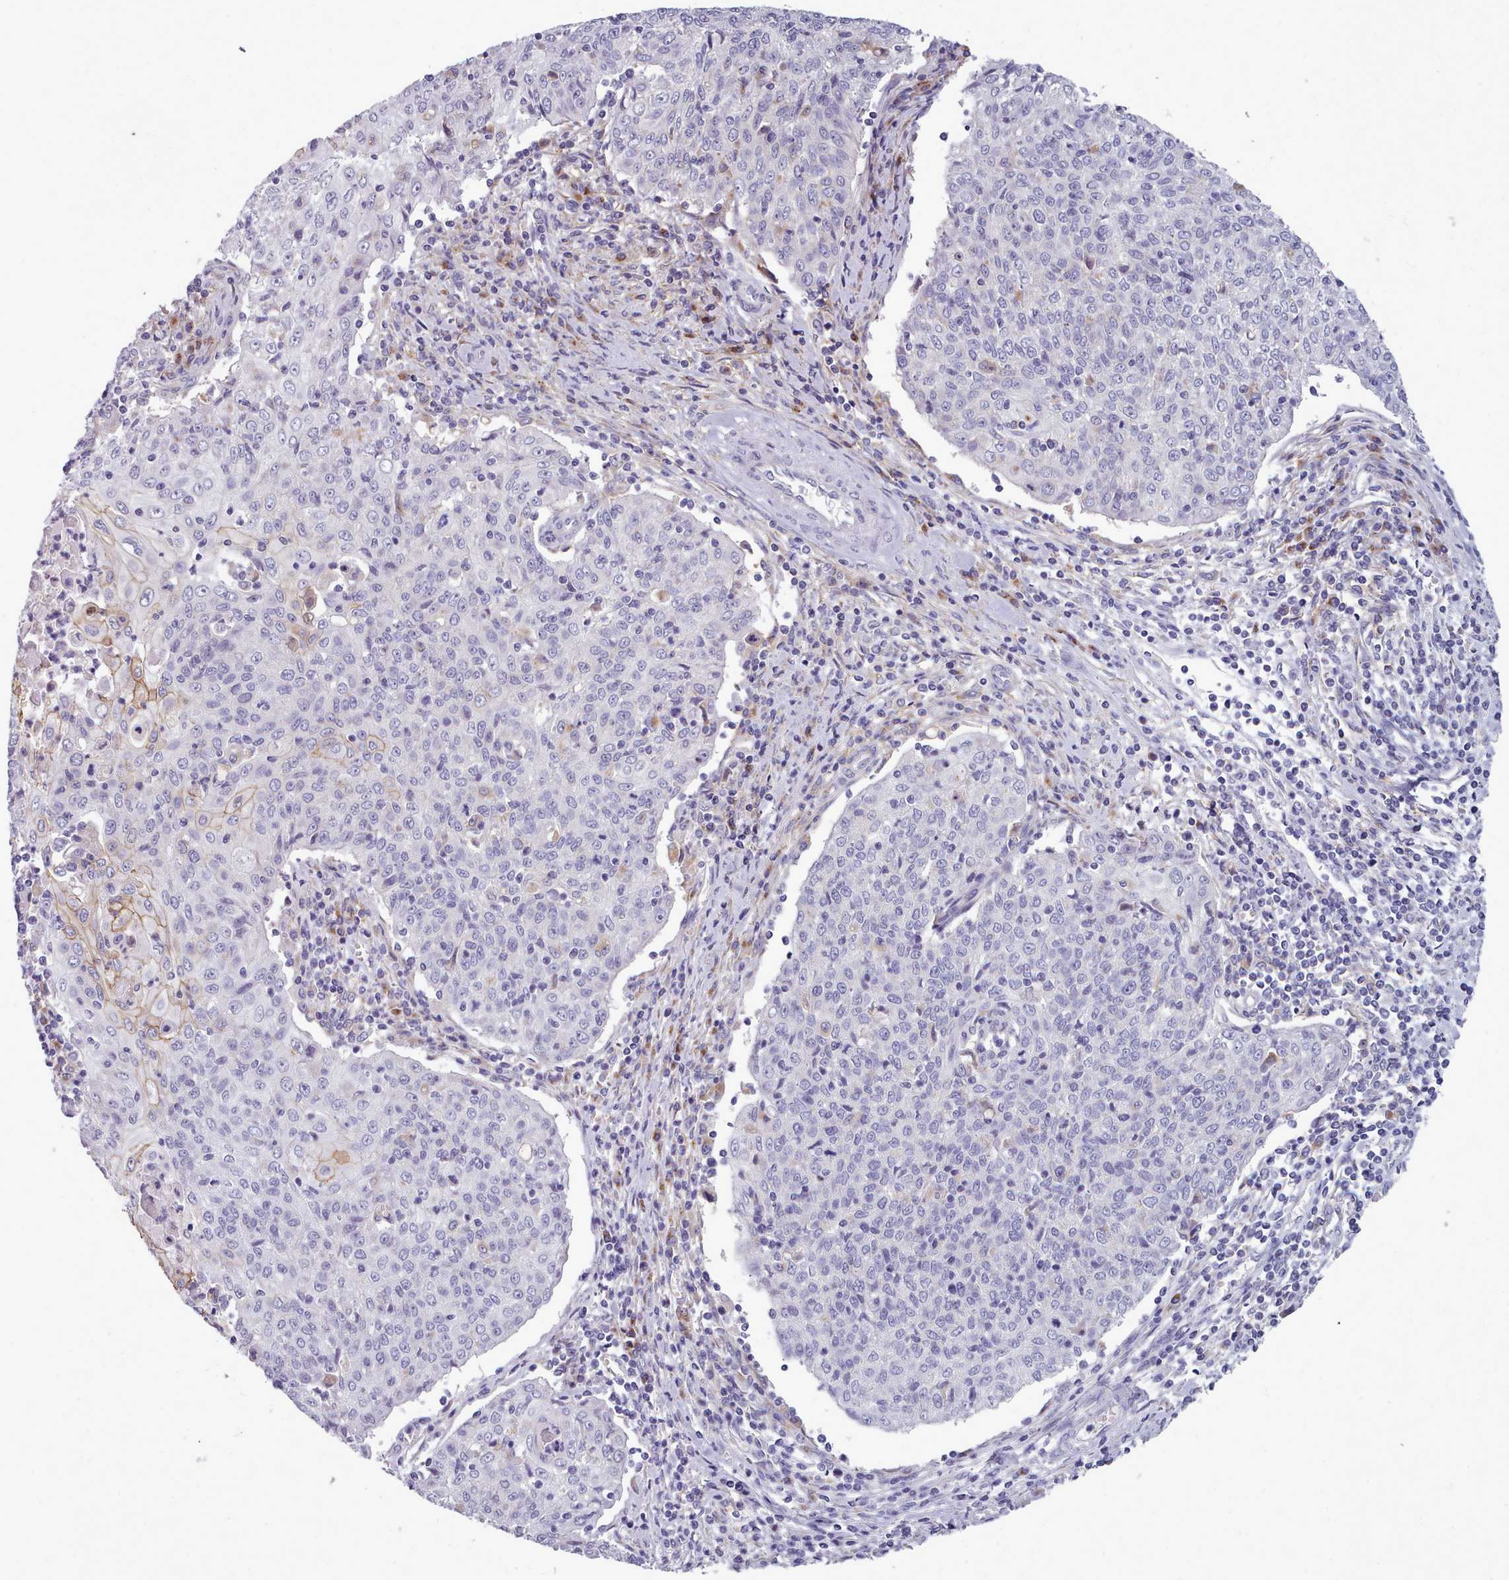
{"staining": {"intensity": "moderate", "quantity": "<25%", "location": "cytoplasmic/membranous"}, "tissue": "cervical cancer", "cell_type": "Tumor cells", "image_type": "cancer", "snomed": [{"axis": "morphology", "description": "Squamous cell carcinoma, NOS"}, {"axis": "topography", "description": "Cervix"}], "caption": "IHC (DAB (3,3'-diaminobenzidine)) staining of human cervical cancer displays moderate cytoplasmic/membranous protein positivity in about <25% of tumor cells.", "gene": "MYRFL", "patient": {"sex": "female", "age": 48}}